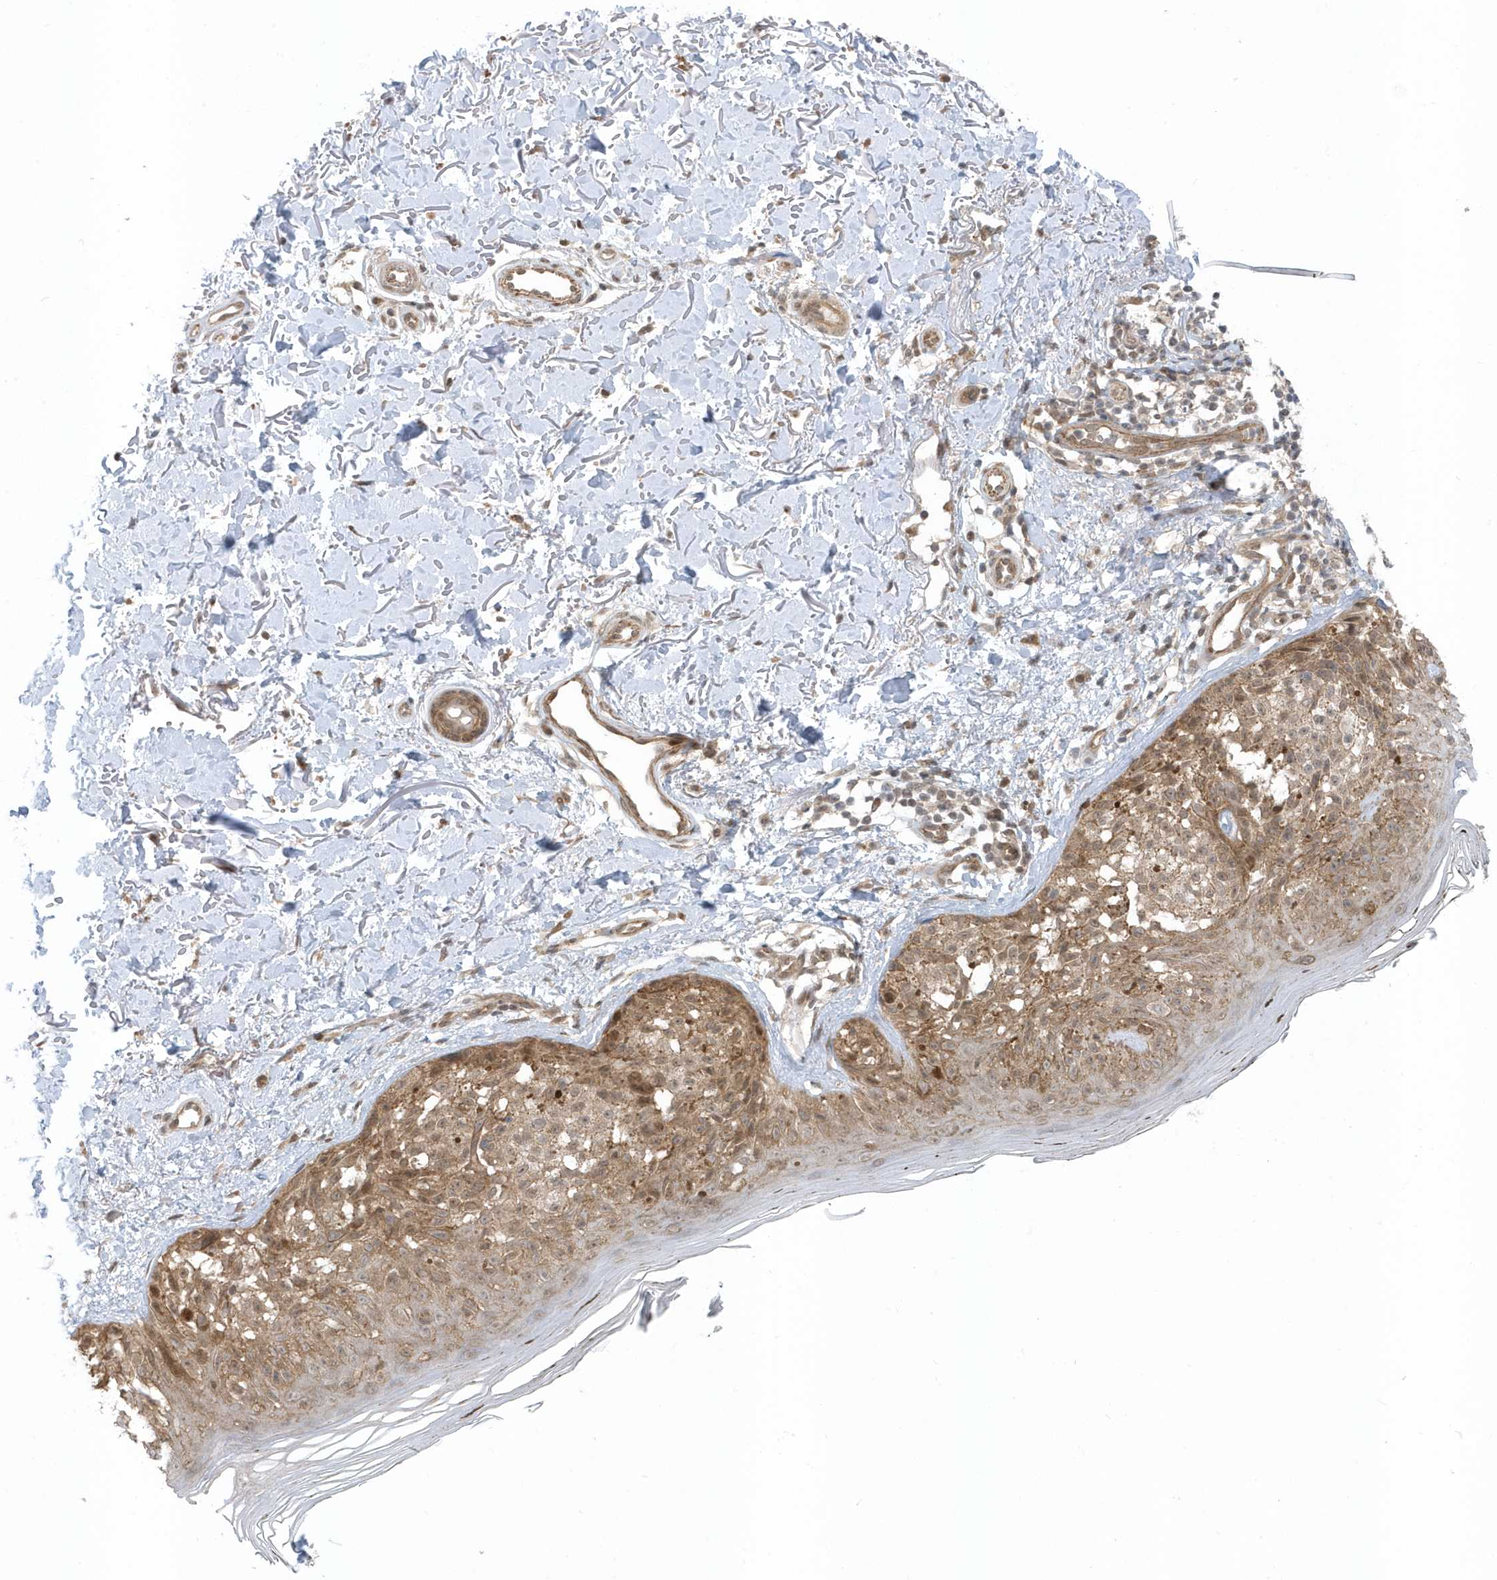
{"staining": {"intensity": "moderate", "quantity": ">75%", "location": "cytoplasmic/membranous,nuclear"}, "tissue": "melanoma", "cell_type": "Tumor cells", "image_type": "cancer", "snomed": [{"axis": "morphology", "description": "Malignant melanoma, NOS"}, {"axis": "topography", "description": "Skin"}], "caption": "Immunohistochemical staining of human malignant melanoma displays medium levels of moderate cytoplasmic/membranous and nuclear expression in about >75% of tumor cells. Immunohistochemistry (ihc) stains the protein of interest in brown and the nuclei are stained blue.", "gene": "USP53", "patient": {"sex": "female", "age": 50}}